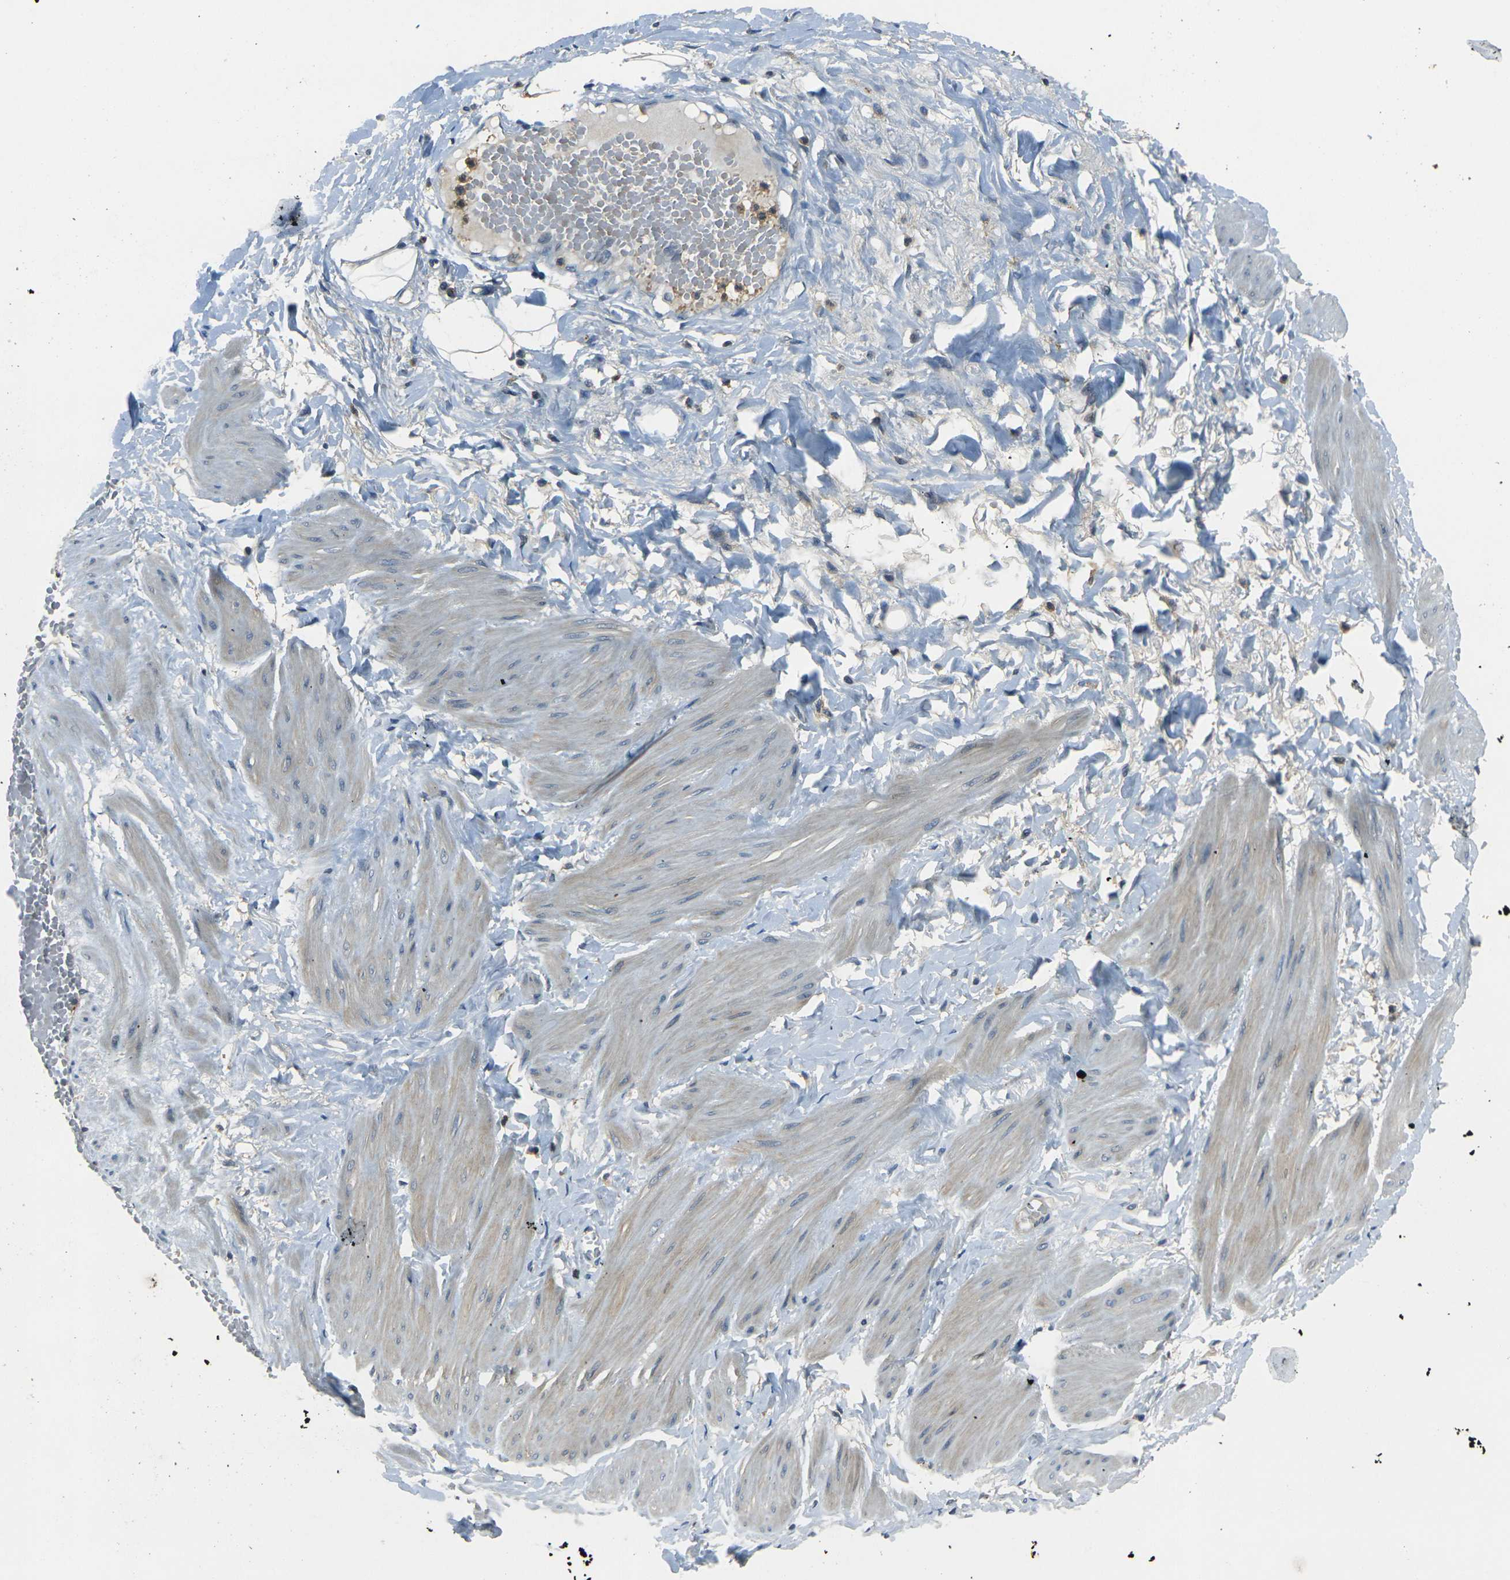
{"staining": {"intensity": "weak", "quantity": "25%-75%", "location": "cytoplasmic/membranous"}, "tissue": "adipose tissue", "cell_type": "Adipocytes", "image_type": "normal", "snomed": [{"axis": "morphology", "description": "Normal tissue, NOS"}, {"axis": "topography", "description": "Soft tissue"}, {"axis": "topography", "description": "Vascular tissue"}], "caption": "Adipose tissue stained for a protein shows weak cytoplasmic/membranous positivity in adipocytes. Using DAB (brown) and hematoxylin (blue) stains, captured at high magnification using brightfield microscopy.", "gene": "PIGL", "patient": {"sex": "female", "age": 35}}